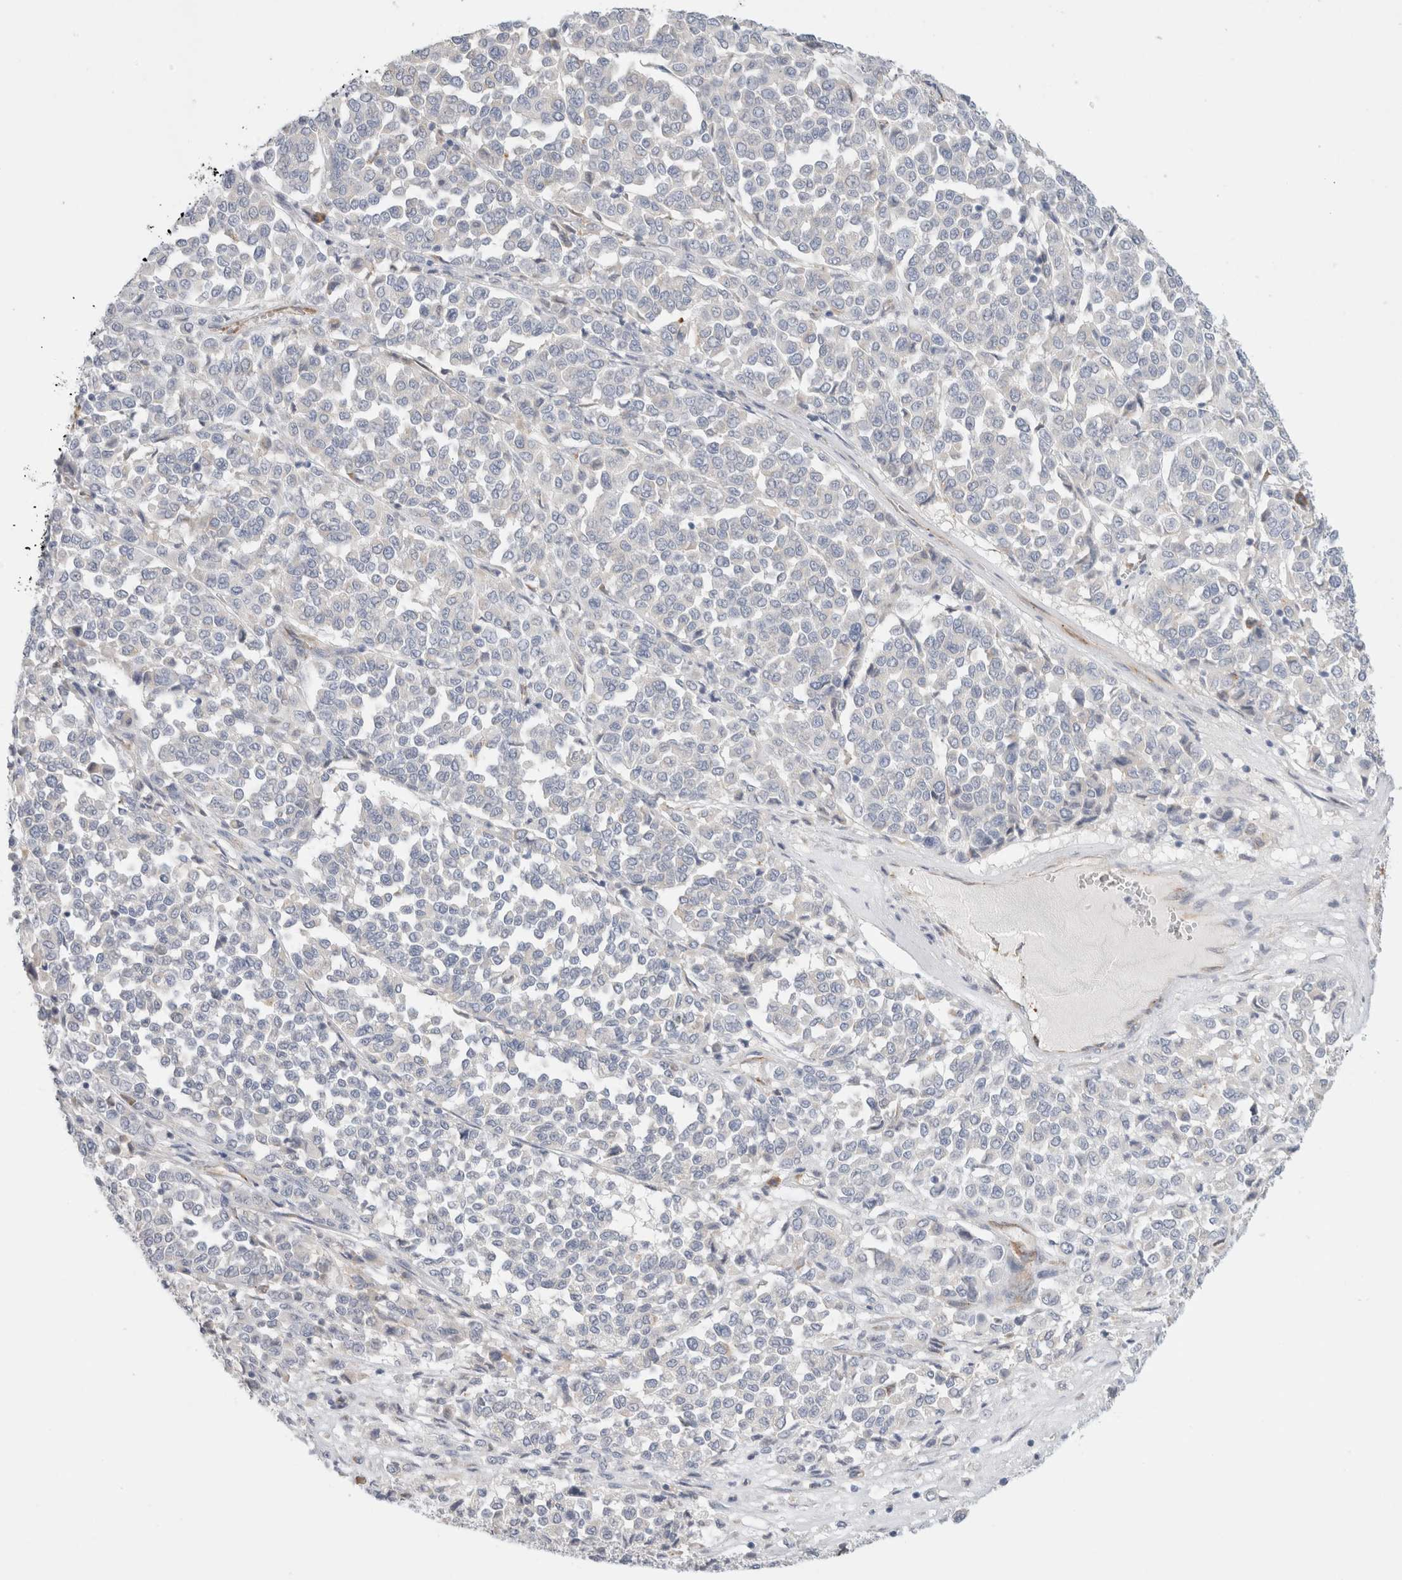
{"staining": {"intensity": "negative", "quantity": "none", "location": "none"}, "tissue": "melanoma", "cell_type": "Tumor cells", "image_type": "cancer", "snomed": [{"axis": "morphology", "description": "Malignant melanoma, Metastatic site"}, {"axis": "topography", "description": "Pancreas"}], "caption": "Human melanoma stained for a protein using IHC exhibits no staining in tumor cells.", "gene": "CSK", "patient": {"sex": "female", "age": 30}}